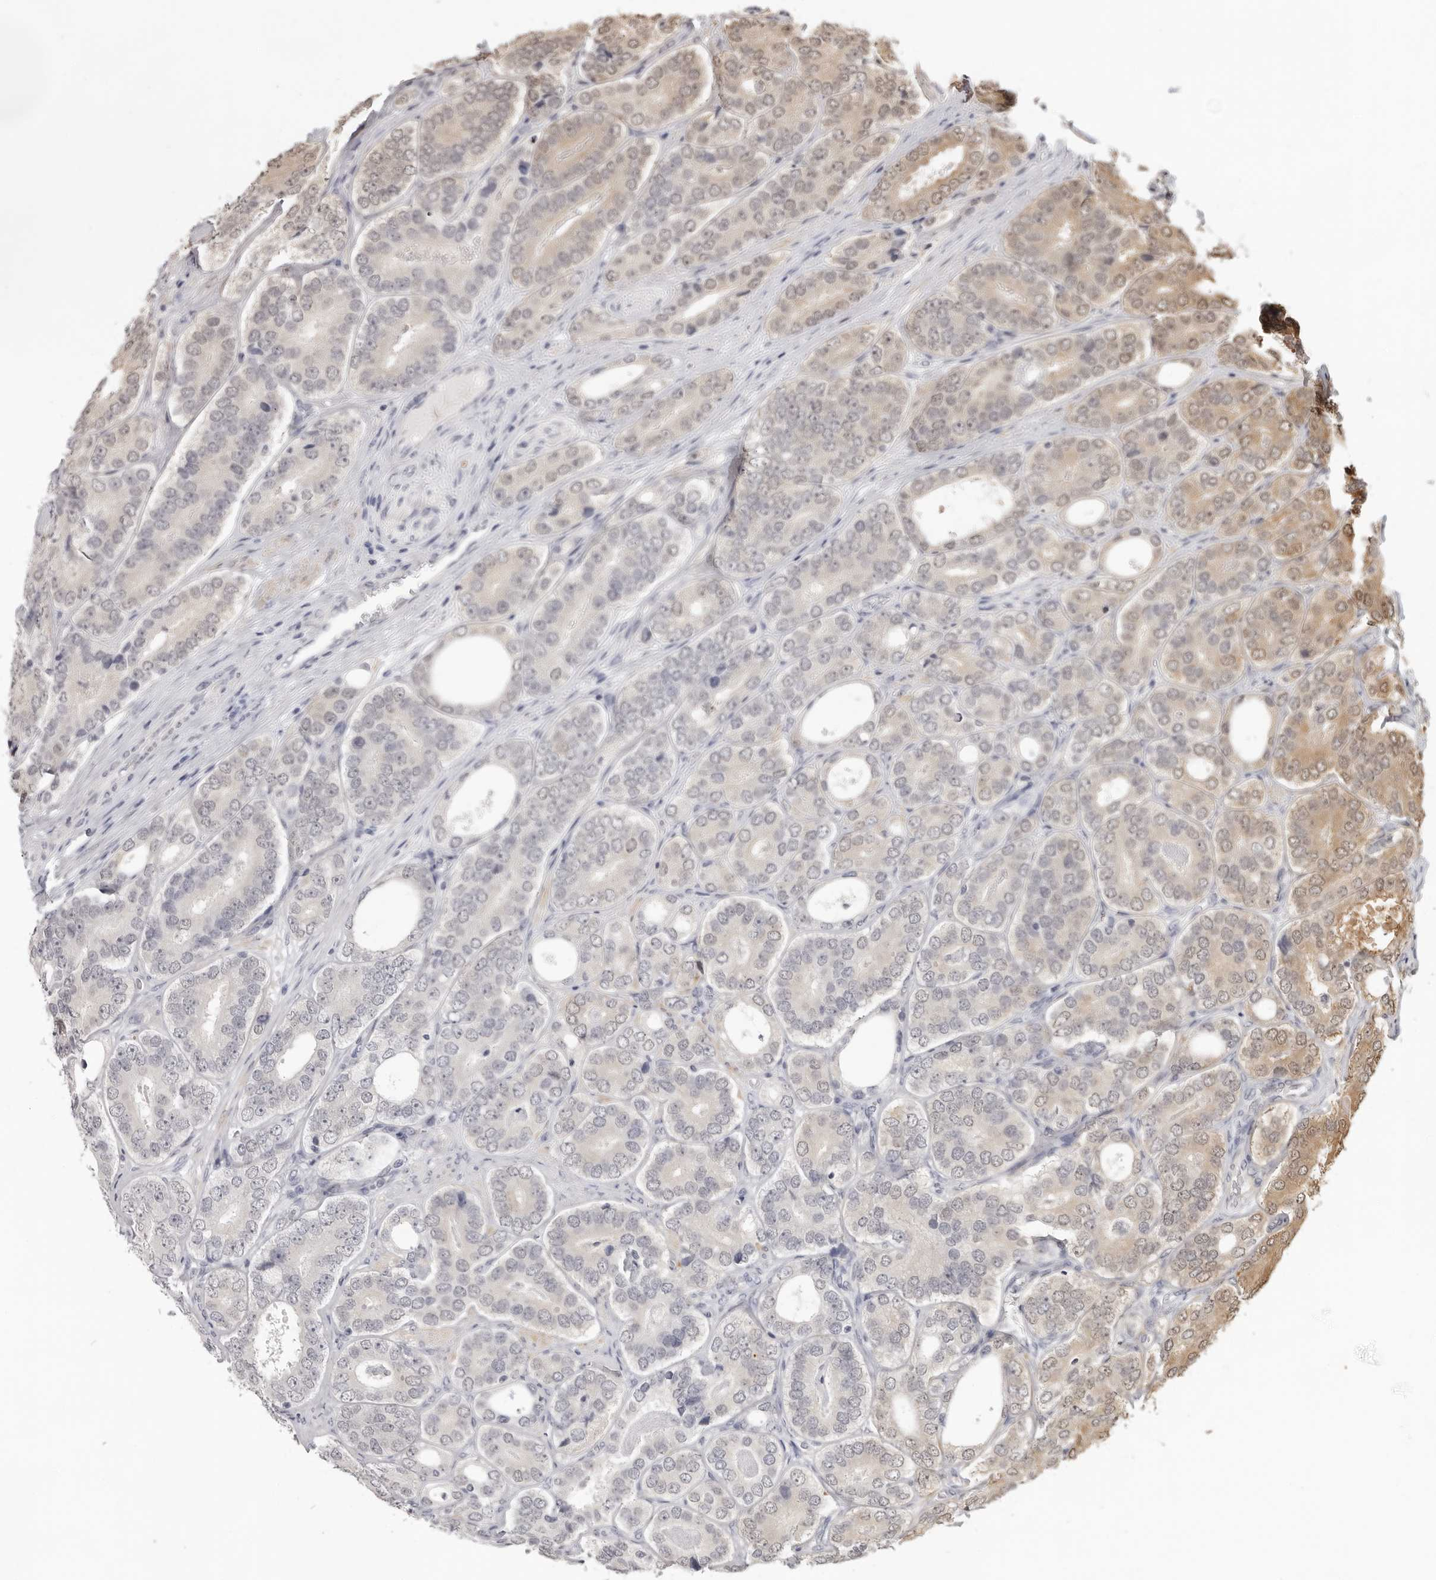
{"staining": {"intensity": "moderate", "quantity": "<25%", "location": "cytoplasmic/membranous,nuclear"}, "tissue": "prostate cancer", "cell_type": "Tumor cells", "image_type": "cancer", "snomed": [{"axis": "morphology", "description": "Adenocarcinoma, High grade"}, {"axis": "topography", "description": "Prostate"}], "caption": "A photomicrograph of prostate cancer stained for a protein displays moderate cytoplasmic/membranous and nuclear brown staining in tumor cells.", "gene": "SRGAP2", "patient": {"sex": "male", "age": 56}}